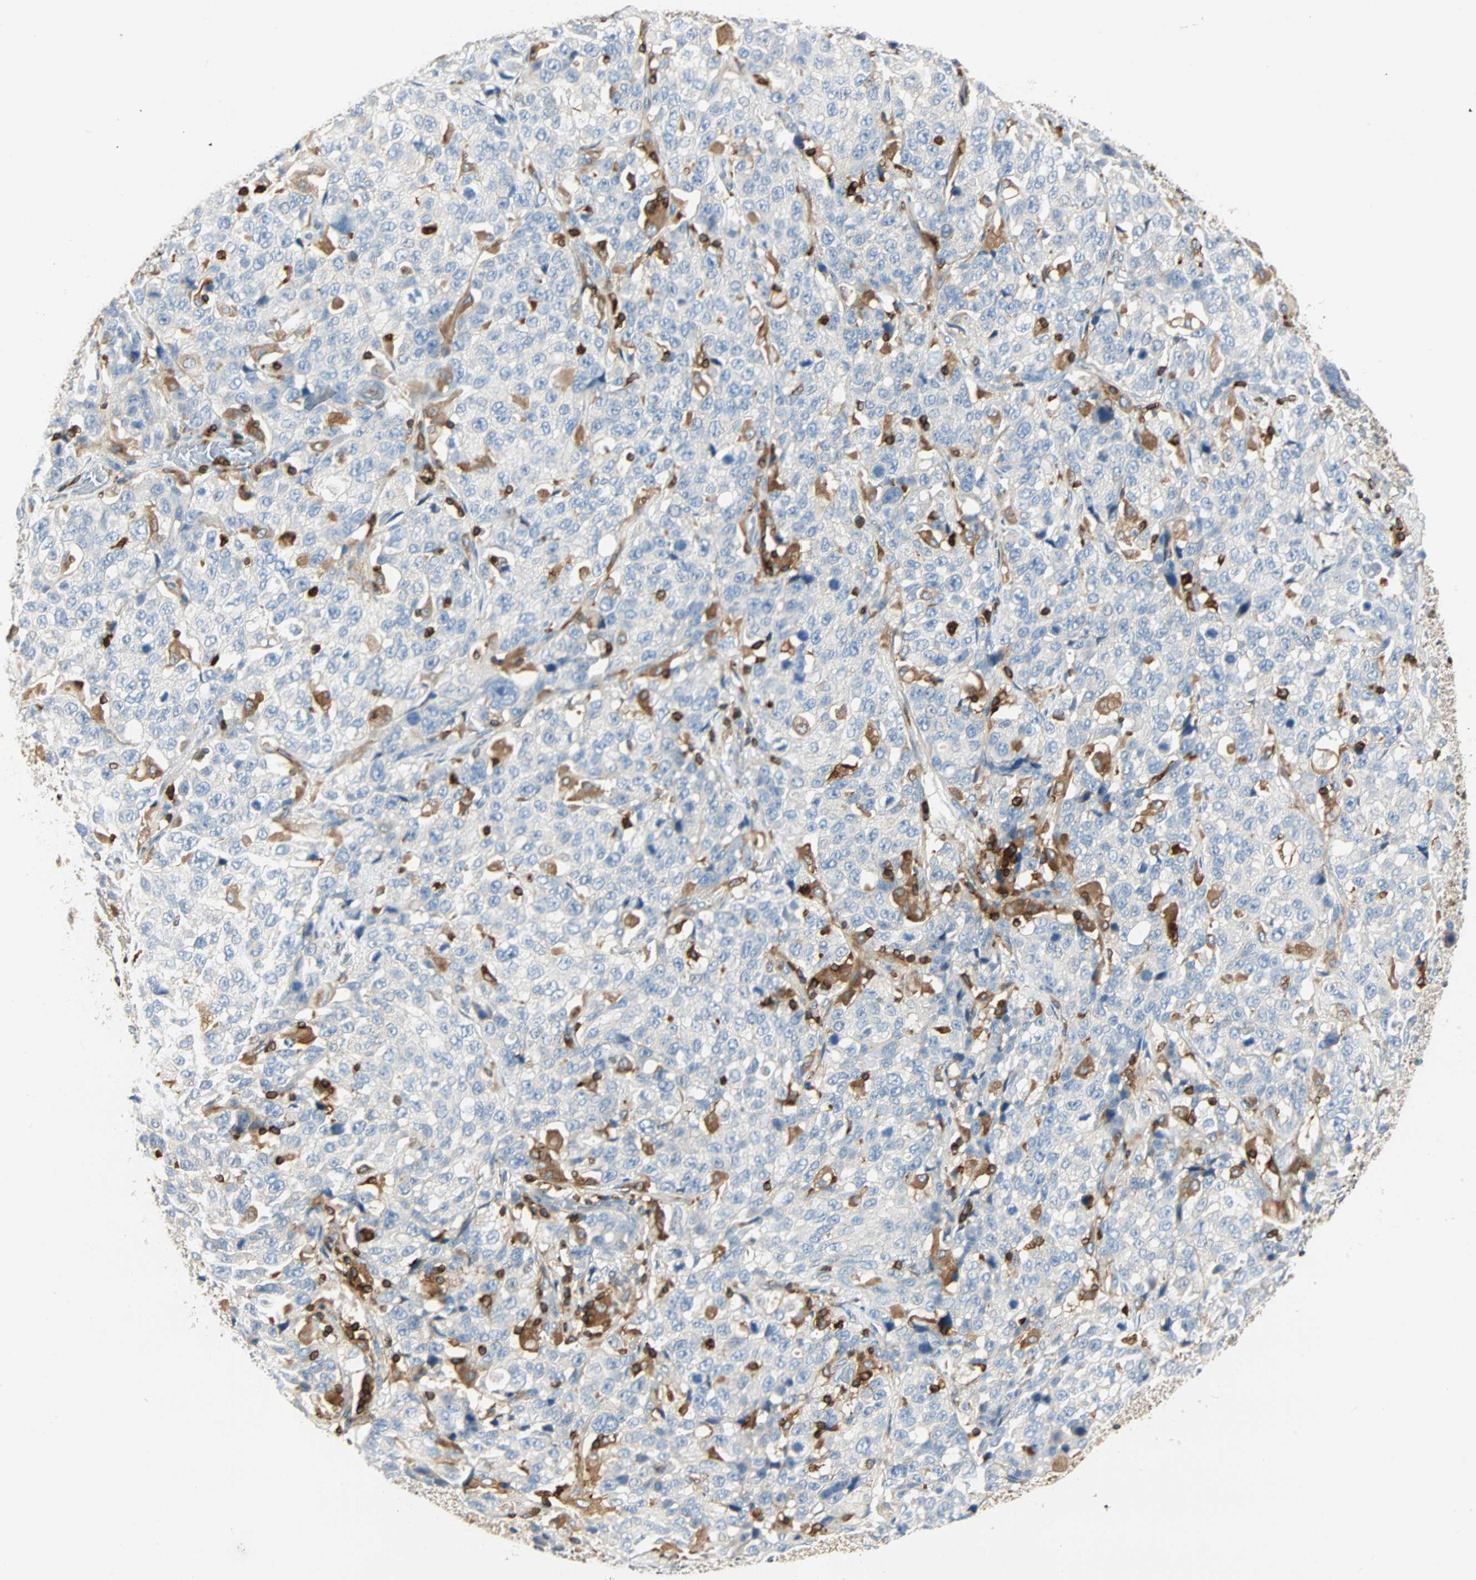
{"staining": {"intensity": "negative", "quantity": "none", "location": "none"}, "tissue": "stomach cancer", "cell_type": "Tumor cells", "image_type": "cancer", "snomed": [{"axis": "morphology", "description": "Normal tissue, NOS"}, {"axis": "morphology", "description": "Adenocarcinoma, NOS"}, {"axis": "topography", "description": "Stomach"}], "caption": "DAB immunohistochemical staining of human stomach cancer shows no significant expression in tumor cells. (DAB (3,3'-diaminobenzidine) immunohistochemistry with hematoxylin counter stain).", "gene": "FMNL1", "patient": {"sex": "male", "age": 48}}